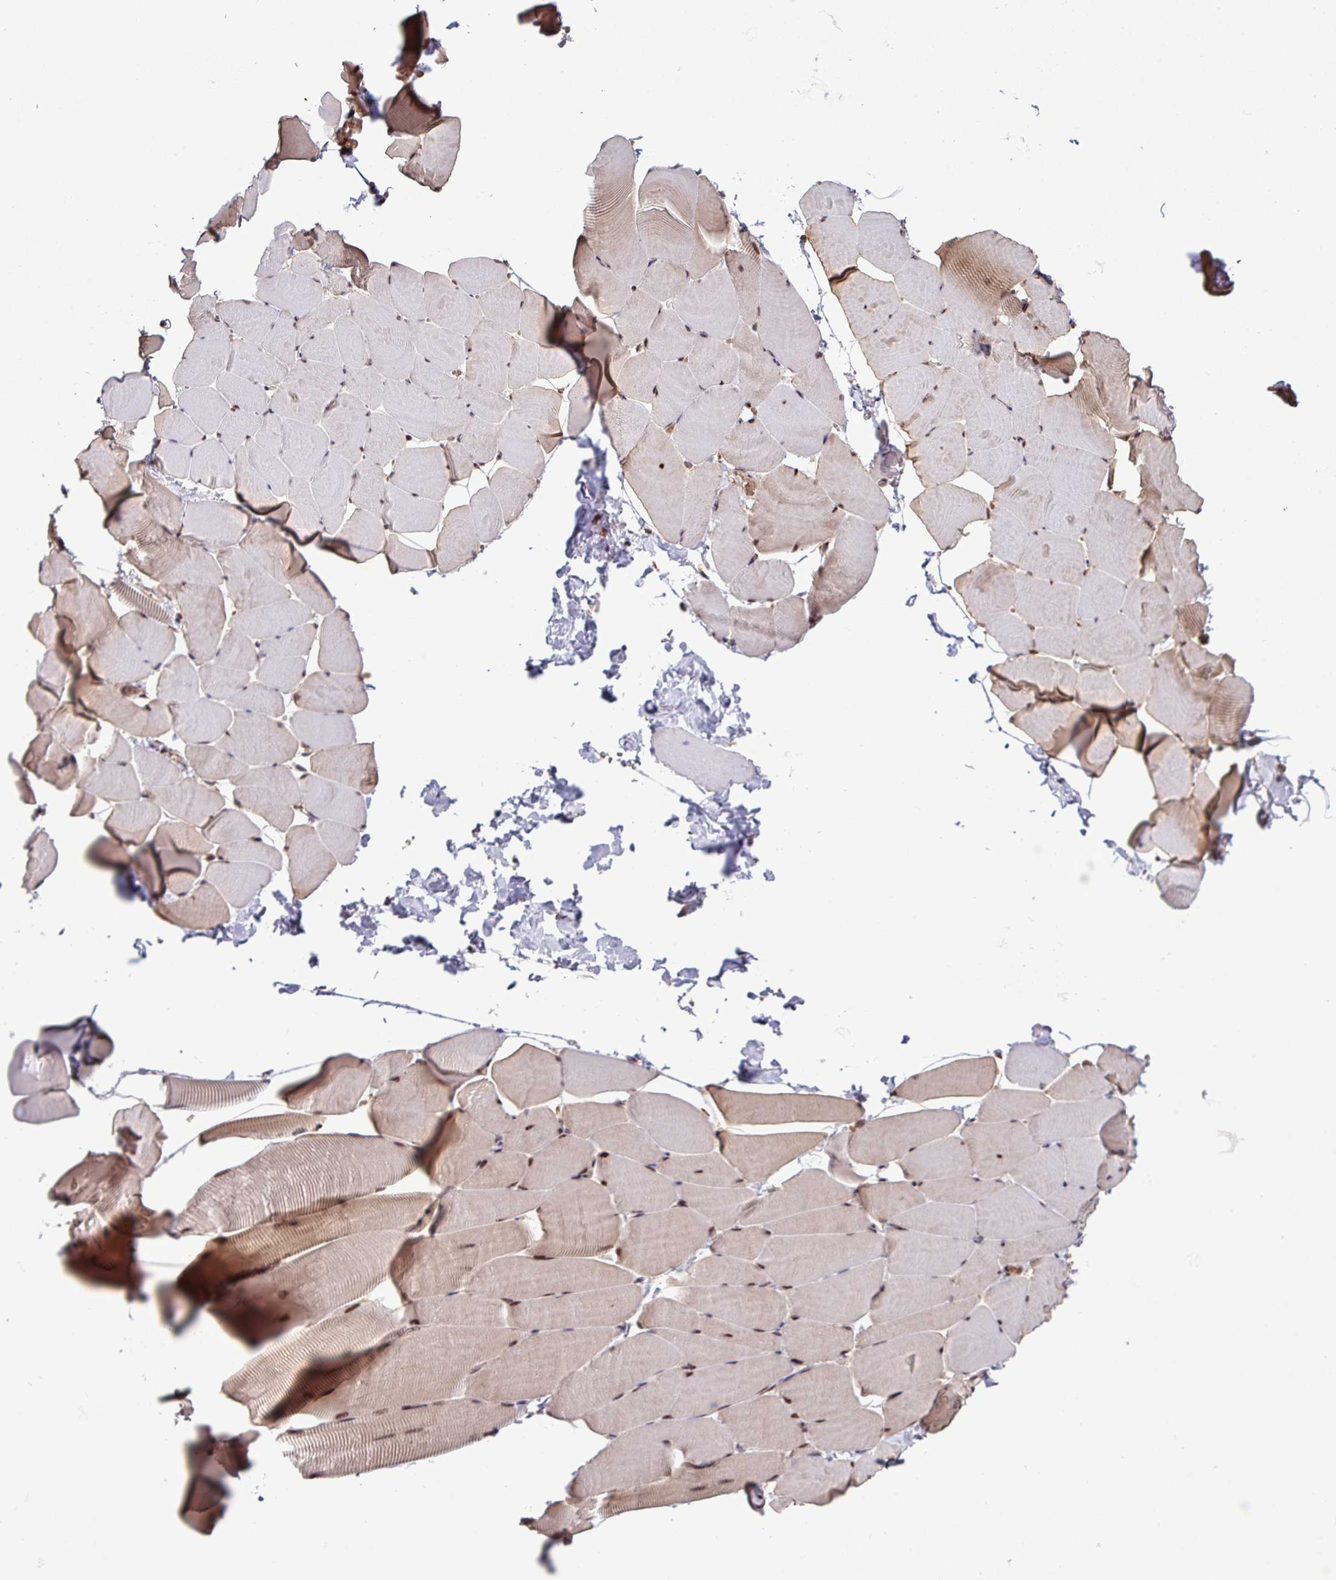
{"staining": {"intensity": "weak", "quantity": "25%-75%", "location": "cytoplasmic/membranous"}, "tissue": "skeletal muscle", "cell_type": "Myocytes", "image_type": "normal", "snomed": [{"axis": "morphology", "description": "Normal tissue, NOS"}, {"axis": "topography", "description": "Skeletal muscle"}], "caption": "Brown immunohistochemical staining in unremarkable human skeletal muscle exhibits weak cytoplasmic/membranous staining in approximately 25%-75% of myocytes. The staining is performed using DAB brown chromogen to label protein expression. The nuclei are counter-stained blue using hematoxylin.", "gene": "C7orf50", "patient": {"sex": "male", "age": 25}}